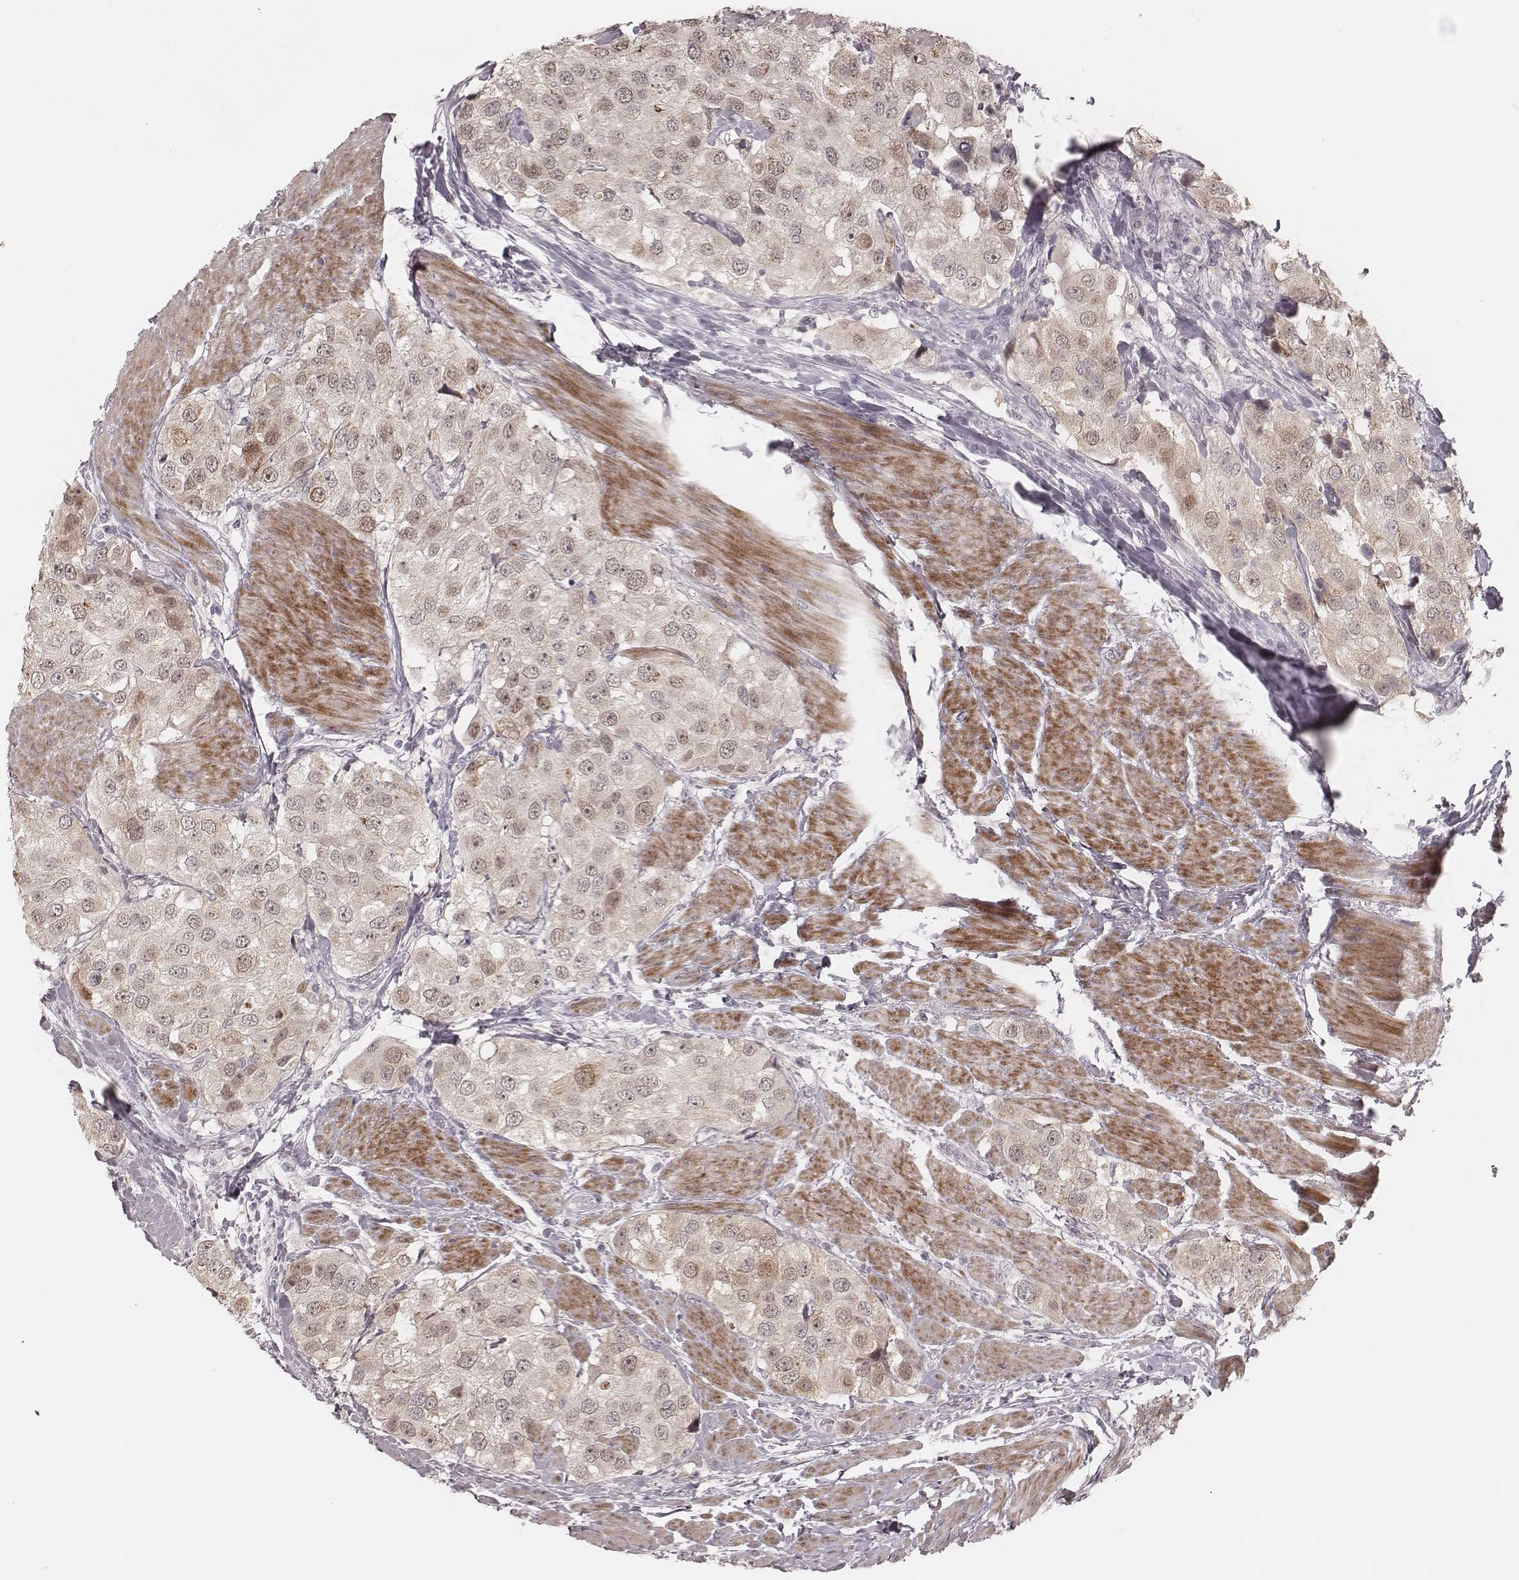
{"staining": {"intensity": "weak", "quantity": "25%-75%", "location": "nuclear"}, "tissue": "urothelial cancer", "cell_type": "Tumor cells", "image_type": "cancer", "snomed": [{"axis": "morphology", "description": "Urothelial carcinoma, High grade"}, {"axis": "topography", "description": "Urinary bladder"}], "caption": "Immunohistochemical staining of human urothelial carcinoma (high-grade) reveals weak nuclear protein expression in about 25%-75% of tumor cells.", "gene": "FAM13B", "patient": {"sex": "female", "age": 64}}